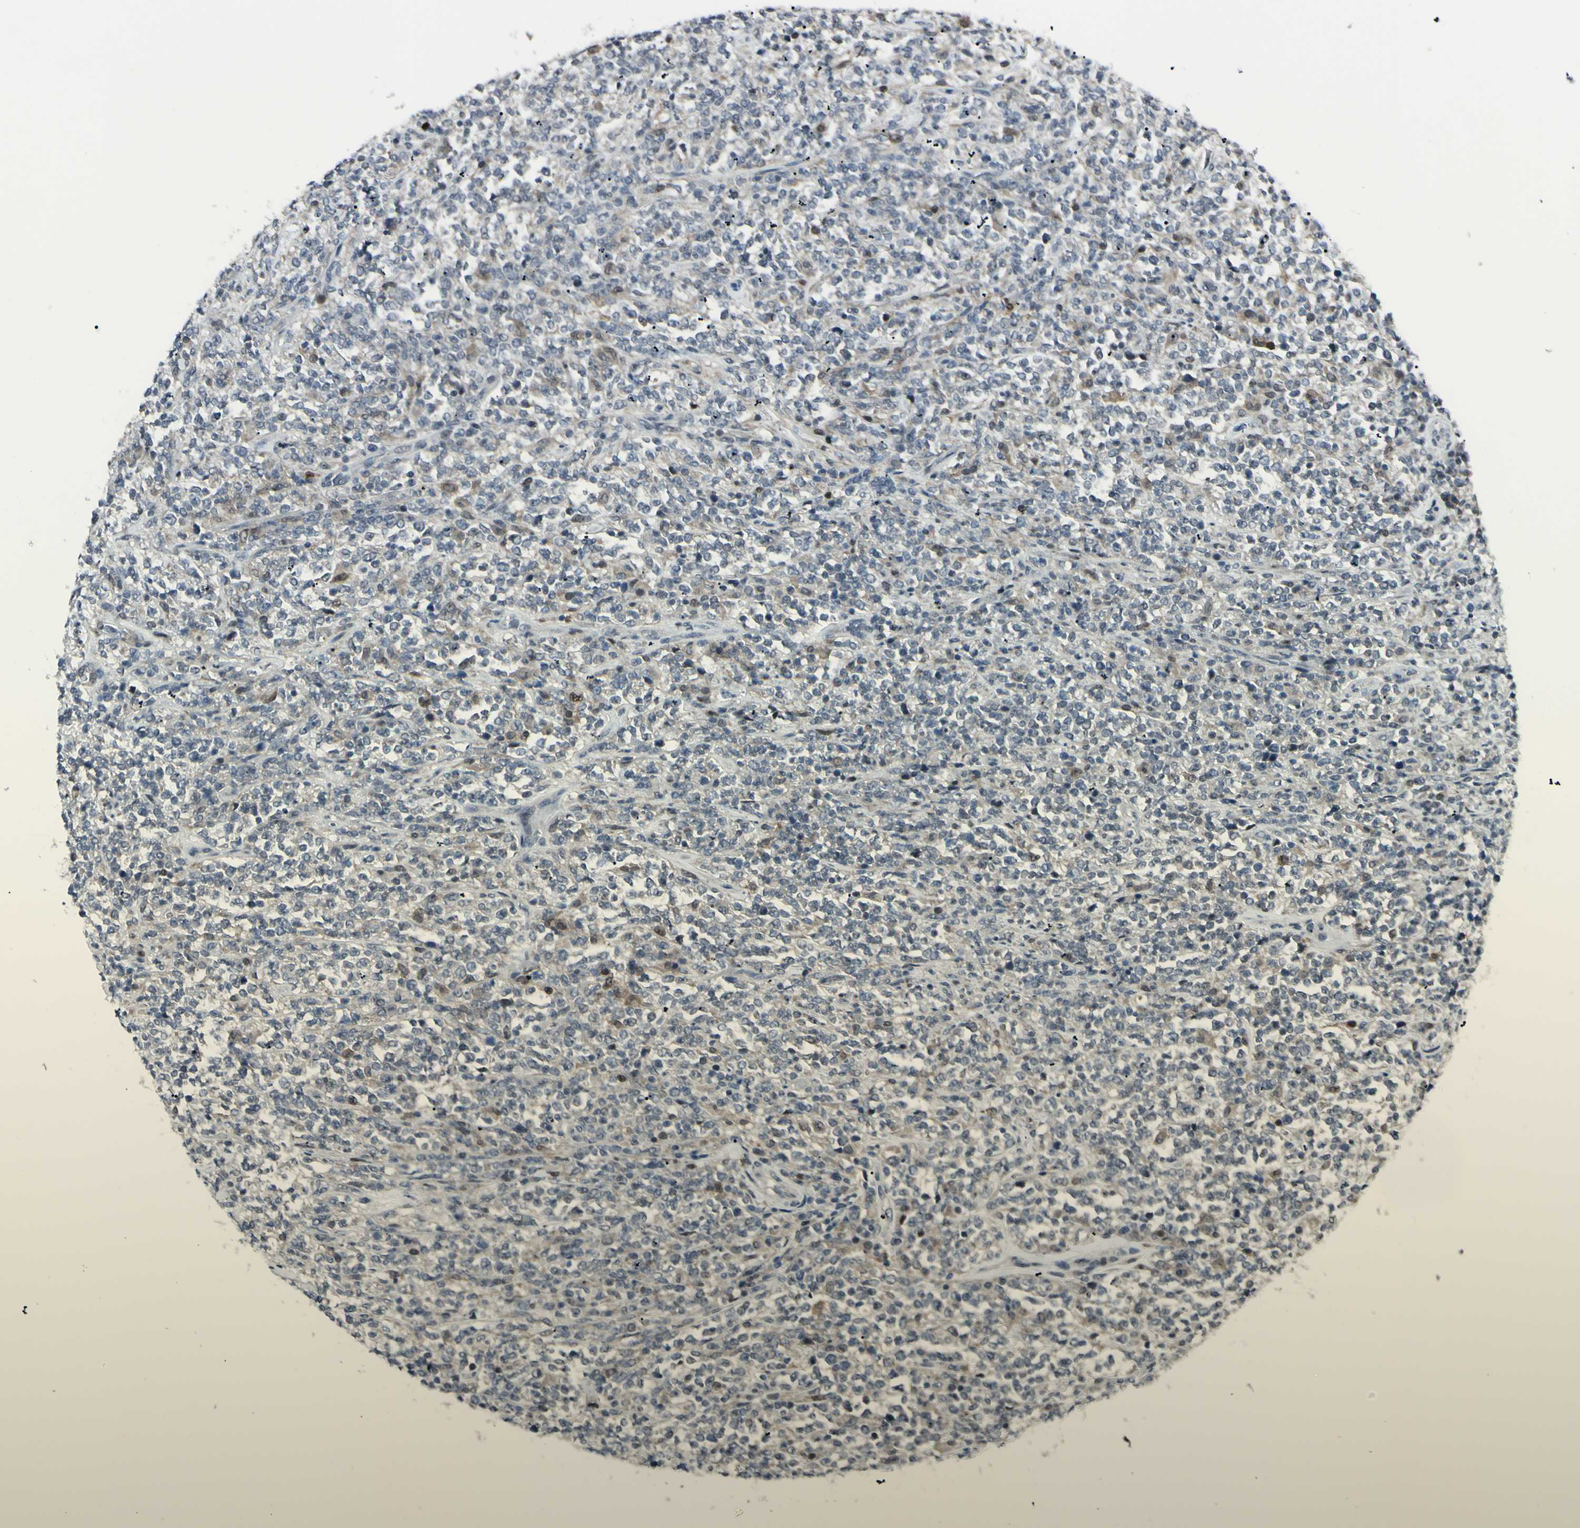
{"staining": {"intensity": "negative", "quantity": "none", "location": "none"}, "tissue": "lymphoma", "cell_type": "Tumor cells", "image_type": "cancer", "snomed": [{"axis": "morphology", "description": "Malignant lymphoma, non-Hodgkin's type, High grade"}, {"axis": "topography", "description": "Soft tissue"}], "caption": "The micrograph displays no significant positivity in tumor cells of high-grade malignant lymphoma, non-Hodgkin's type. (Immunohistochemistry, brightfield microscopy, high magnification).", "gene": "ETNK1", "patient": {"sex": "male", "age": 18}}